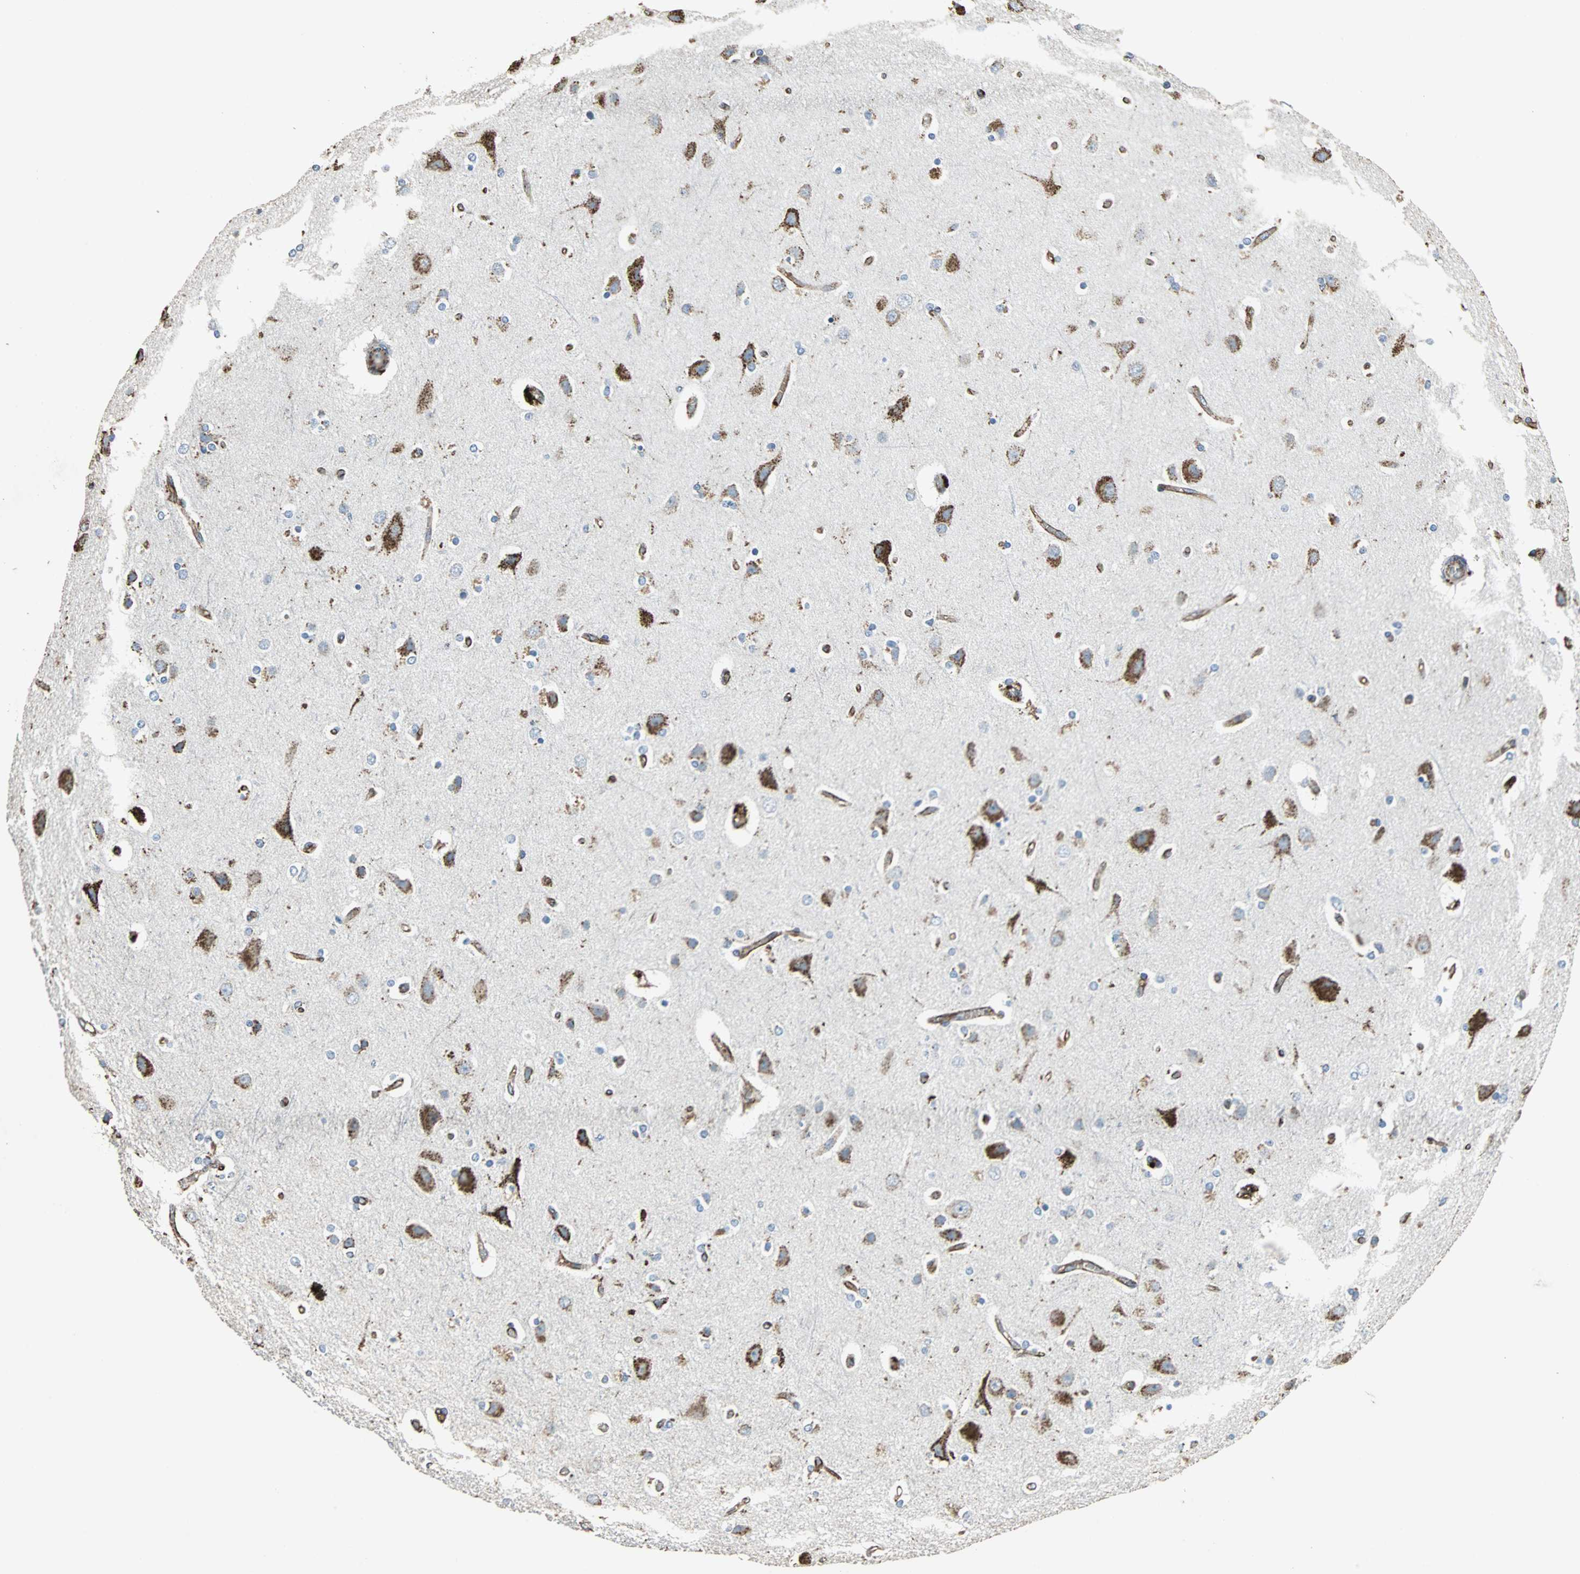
{"staining": {"intensity": "moderate", "quantity": ">75%", "location": "cytoplasmic/membranous"}, "tissue": "cerebral cortex", "cell_type": "Endothelial cells", "image_type": "normal", "snomed": [{"axis": "morphology", "description": "Normal tissue, NOS"}, {"axis": "topography", "description": "Cerebral cortex"}], "caption": "The immunohistochemical stain labels moderate cytoplasmic/membranous expression in endothelial cells of benign cerebral cortex.", "gene": "F11R", "patient": {"sex": "female", "age": 54}}